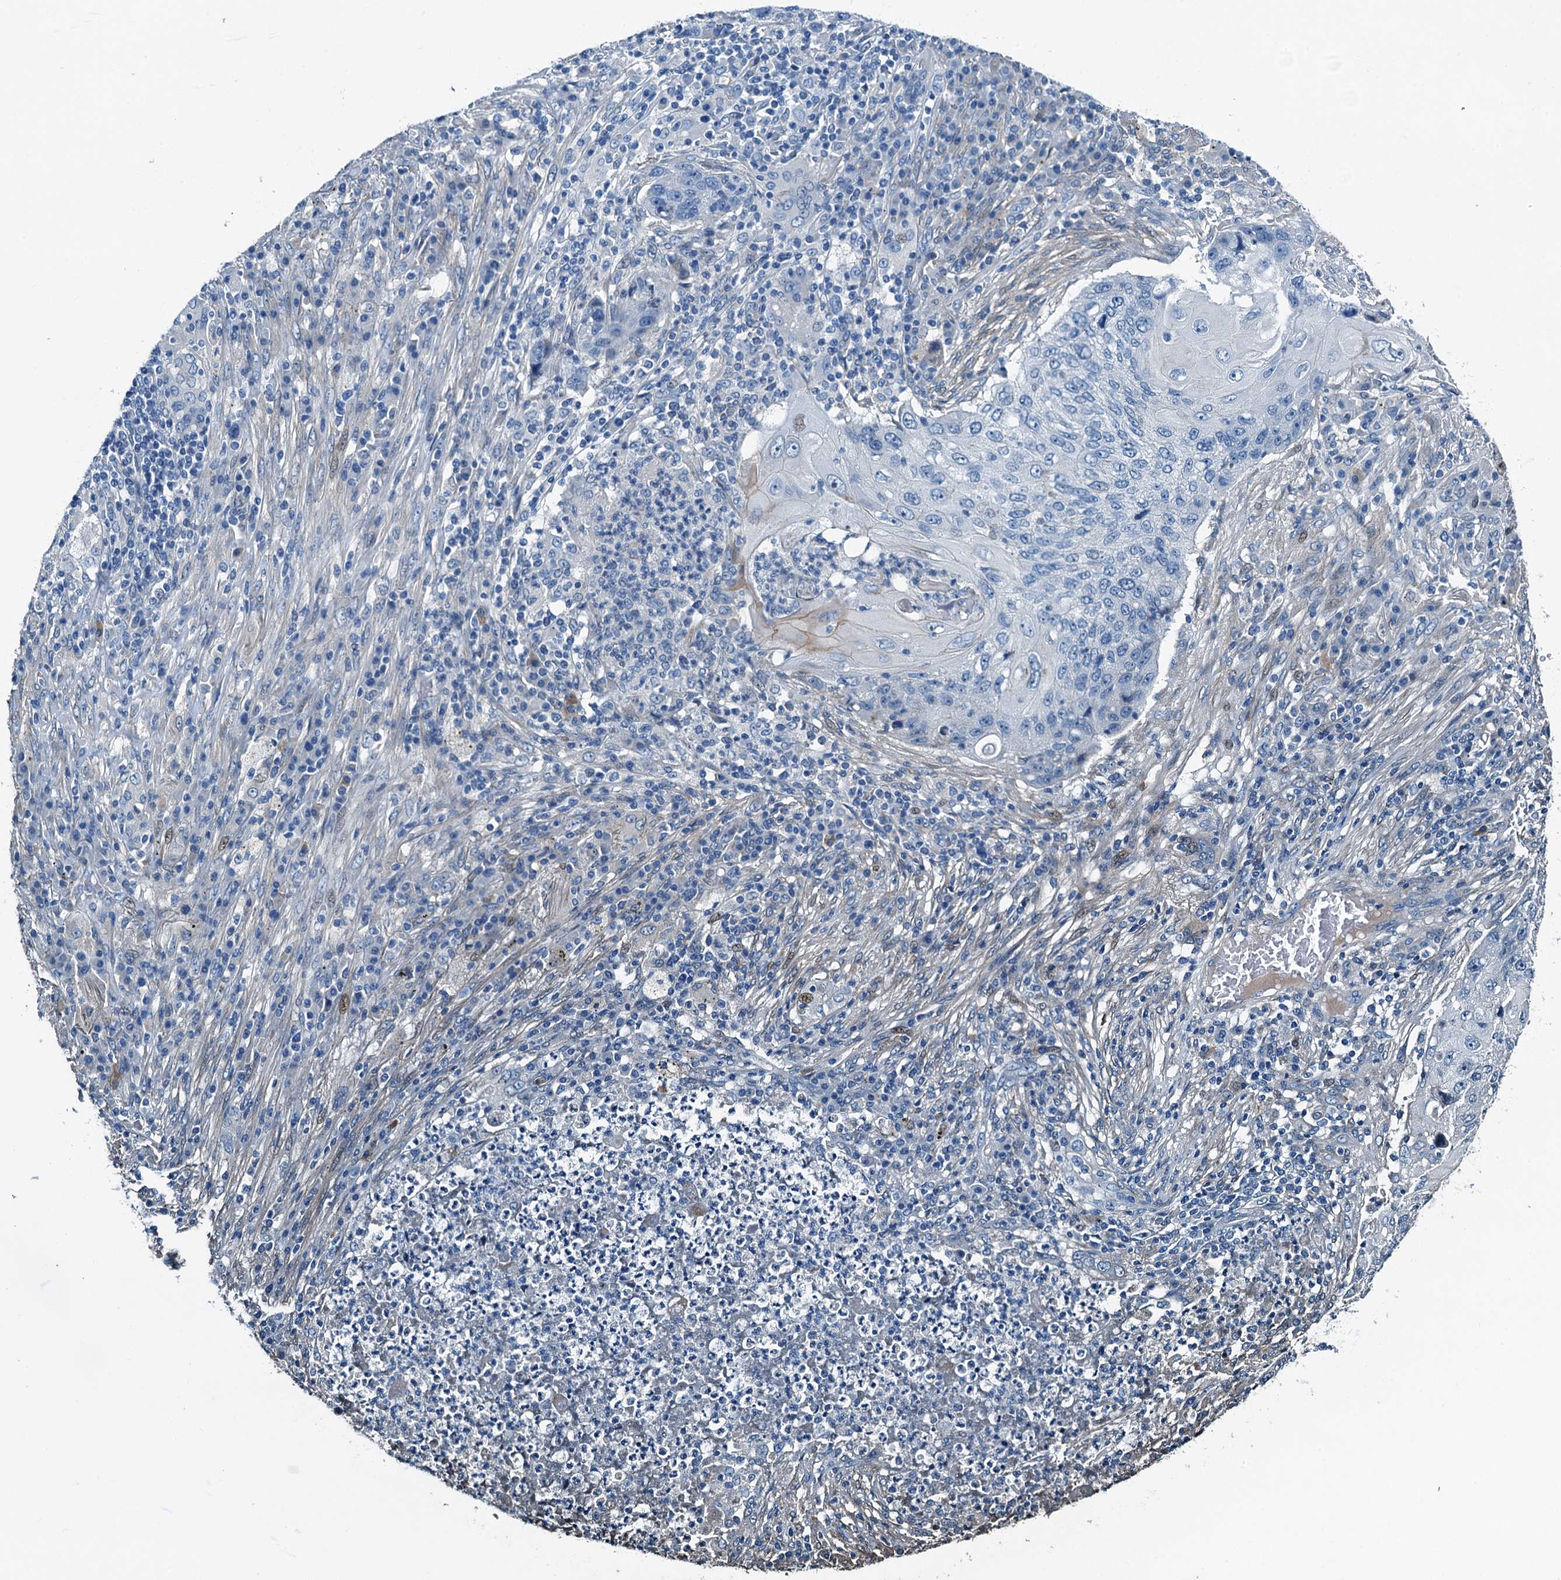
{"staining": {"intensity": "negative", "quantity": "none", "location": "none"}, "tissue": "lung cancer", "cell_type": "Tumor cells", "image_type": "cancer", "snomed": [{"axis": "morphology", "description": "Squamous cell carcinoma, NOS"}, {"axis": "topography", "description": "Lung"}], "caption": "DAB immunohistochemical staining of lung squamous cell carcinoma displays no significant staining in tumor cells.", "gene": "RAB3IL1", "patient": {"sex": "female", "age": 63}}